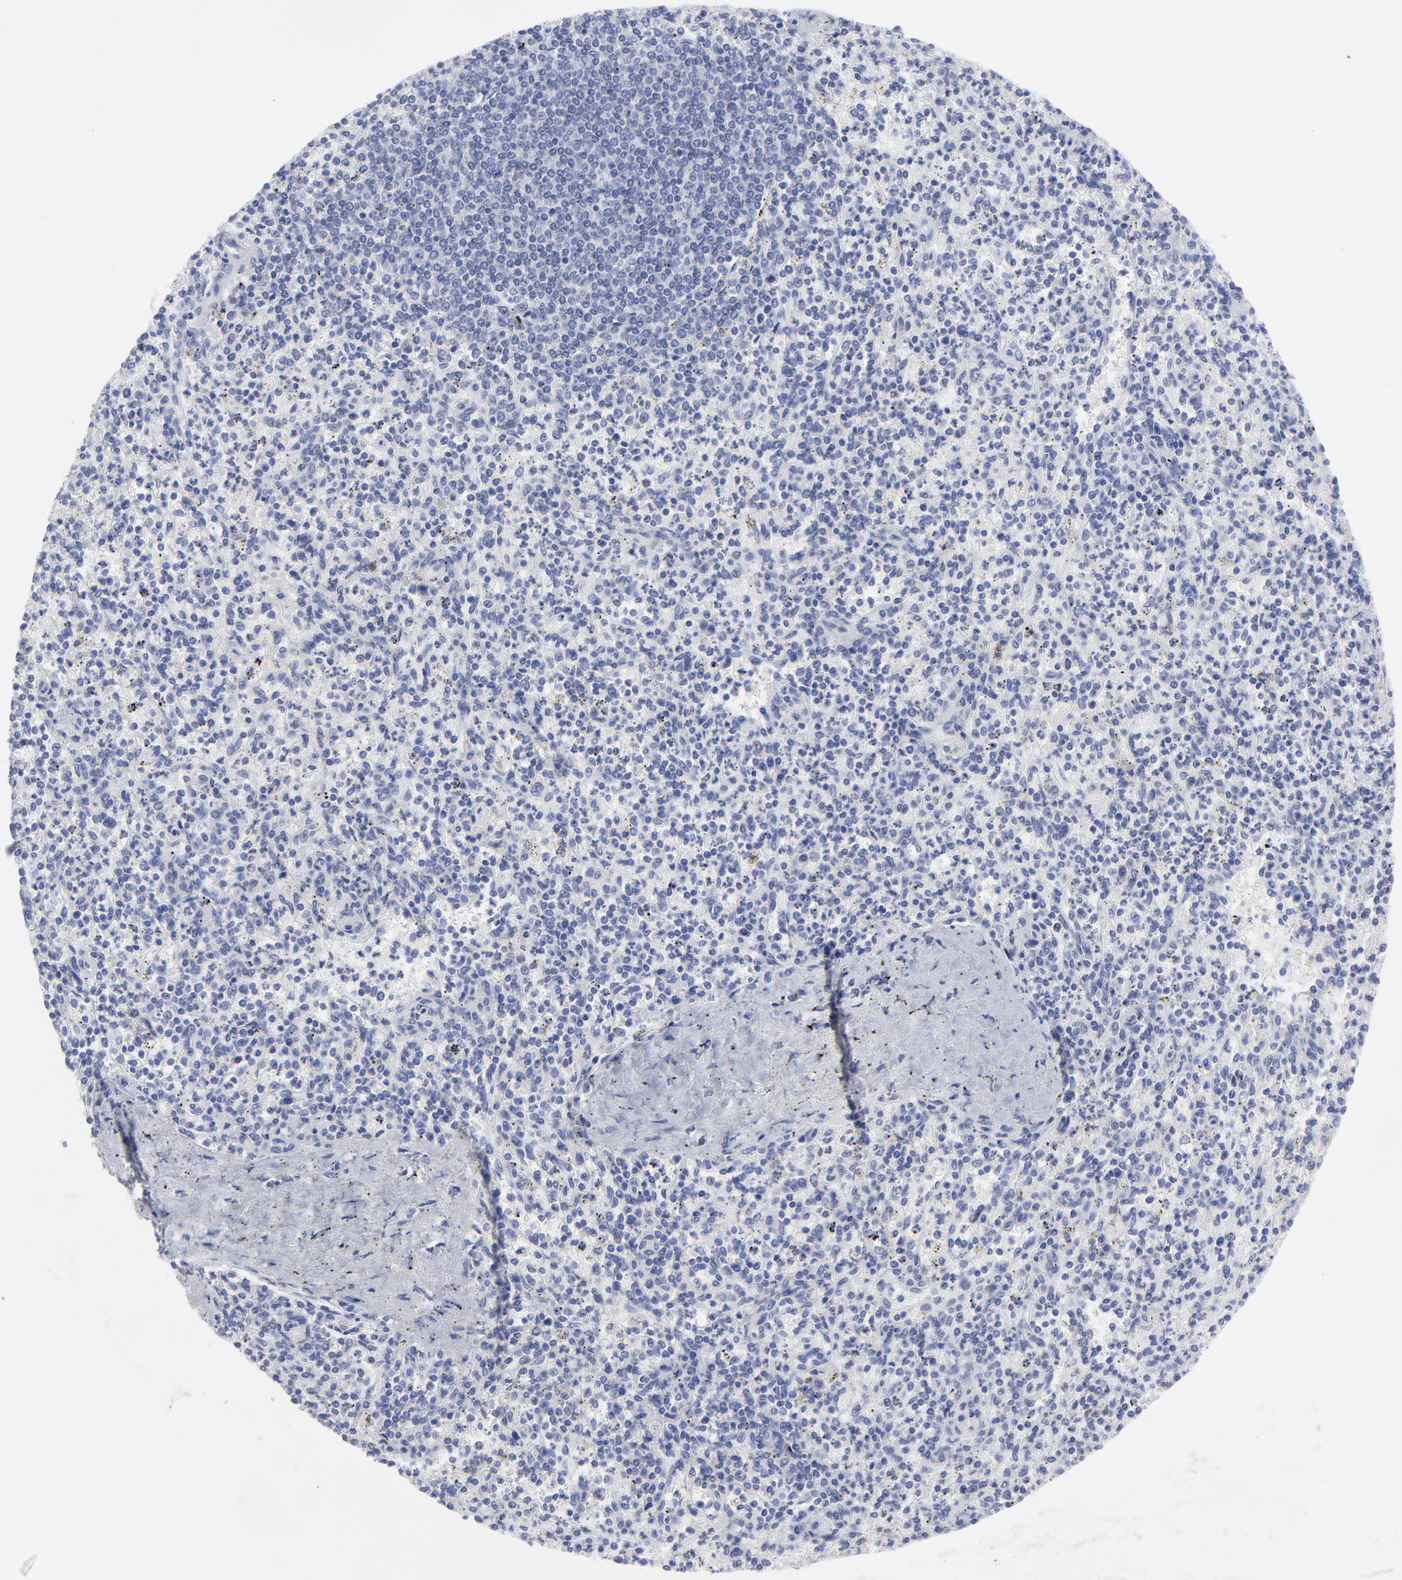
{"staining": {"intensity": "negative", "quantity": "none", "location": "none"}, "tissue": "spleen", "cell_type": "Cells in red pulp", "image_type": "normal", "snomed": [{"axis": "morphology", "description": "Normal tissue, NOS"}, {"axis": "topography", "description": "Spleen"}], "caption": "DAB (3,3'-diaminobenzidine) immunohistochemical staining of normal spleen exhibits no significant expression in cells in red pulp. The staining is performed using DAB brown chromogen with nuclei counter-stained in using hematoxylin.", "gene": "DUSP9", "patient": {"sex": "male", "age": 72}}